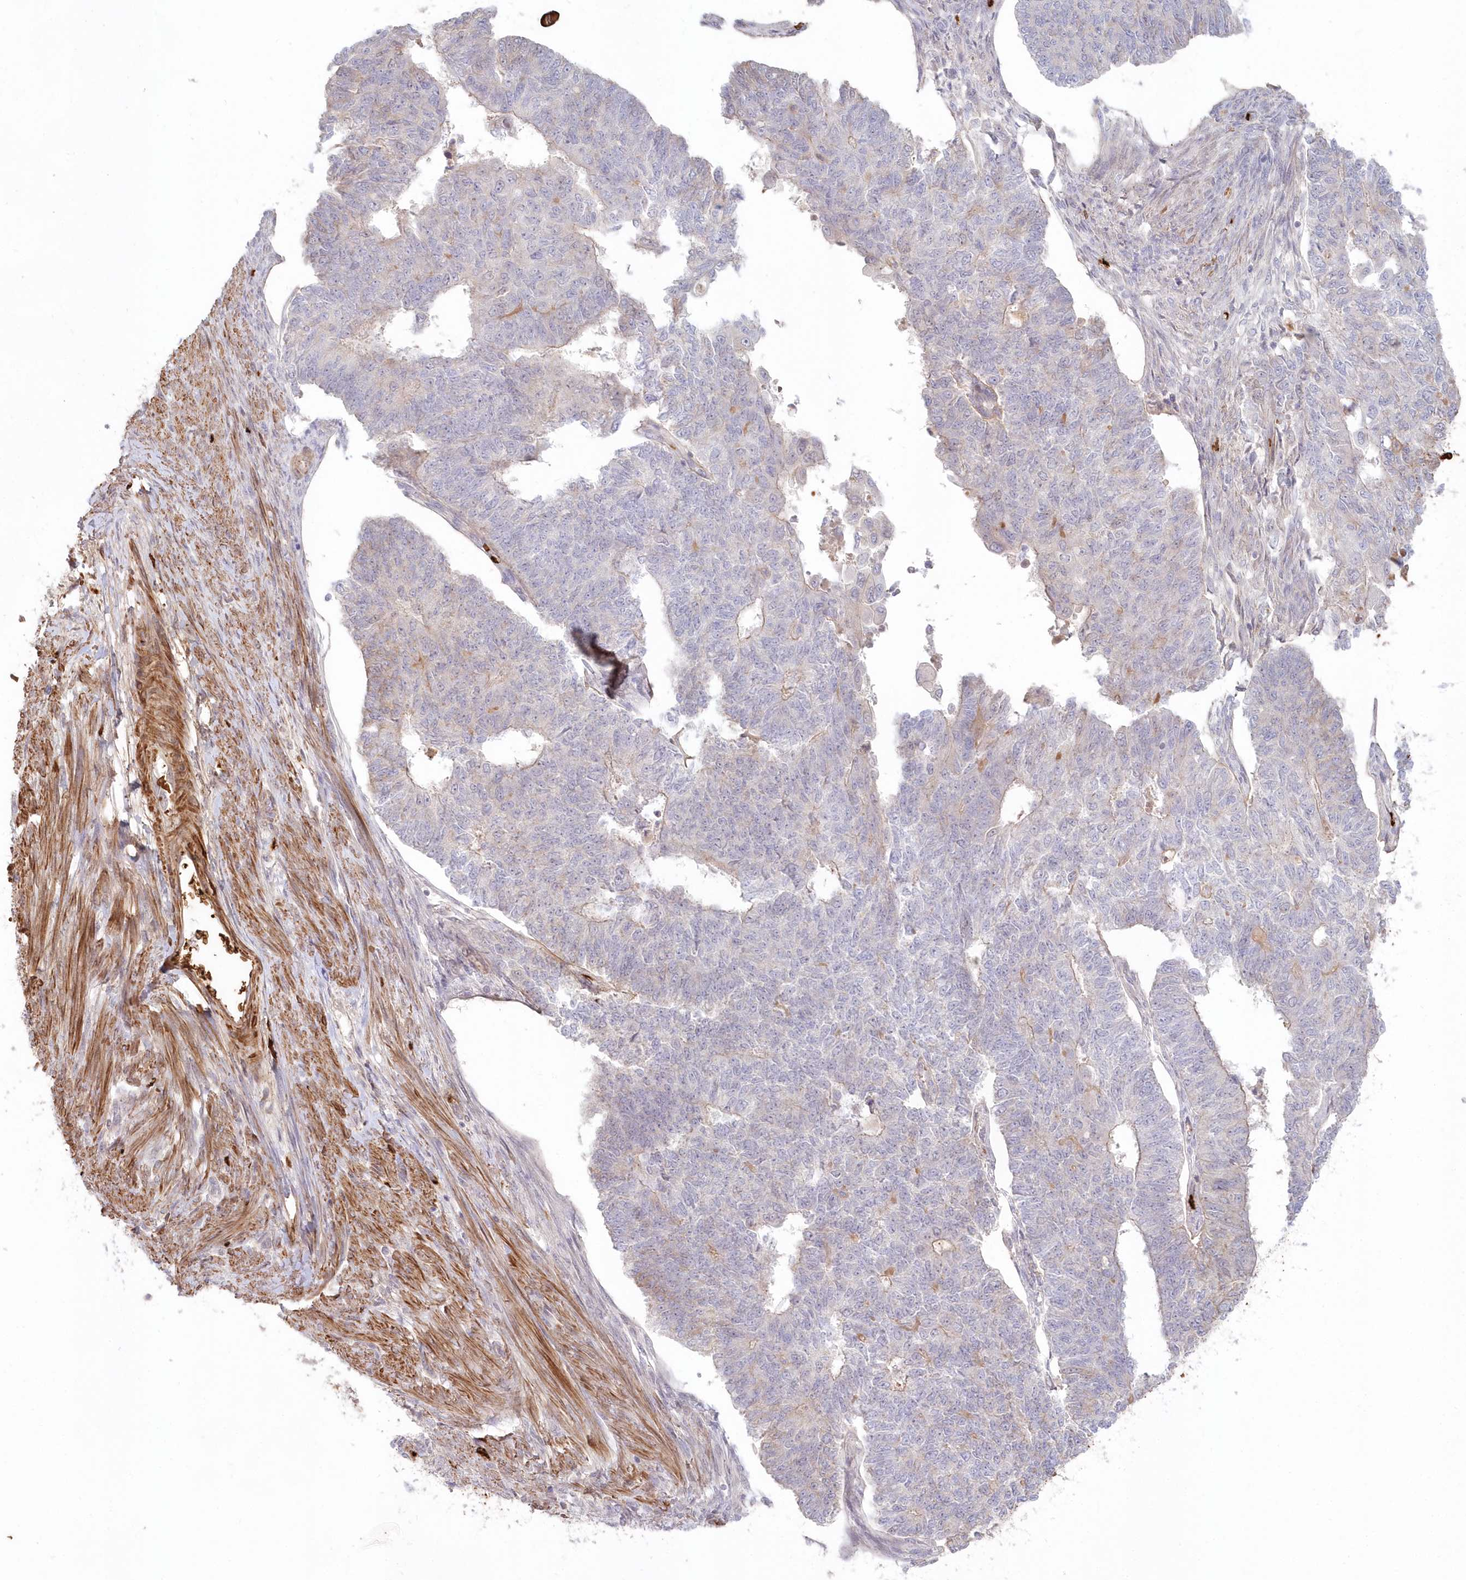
{"staining": {"intensity": "negative", "quantity": "none", "location": "none"}, "tissue": "endometrial cancer", "cell_type": "Tumor cells", "image_type": "cancer", "snomed": [{"axis": "morphology", "description": "Adenocarcinoma, NOS"}, {"axis": "topography", "description": "Endometrium"}], "caption": "IHC histopathology image of endometrial cancer (adenocarcinoma) stained for a protein (brown), which displays no staining in tumor cells.", "gene": "SERINC1", "patient": {"sex": "female", "age": 32}}